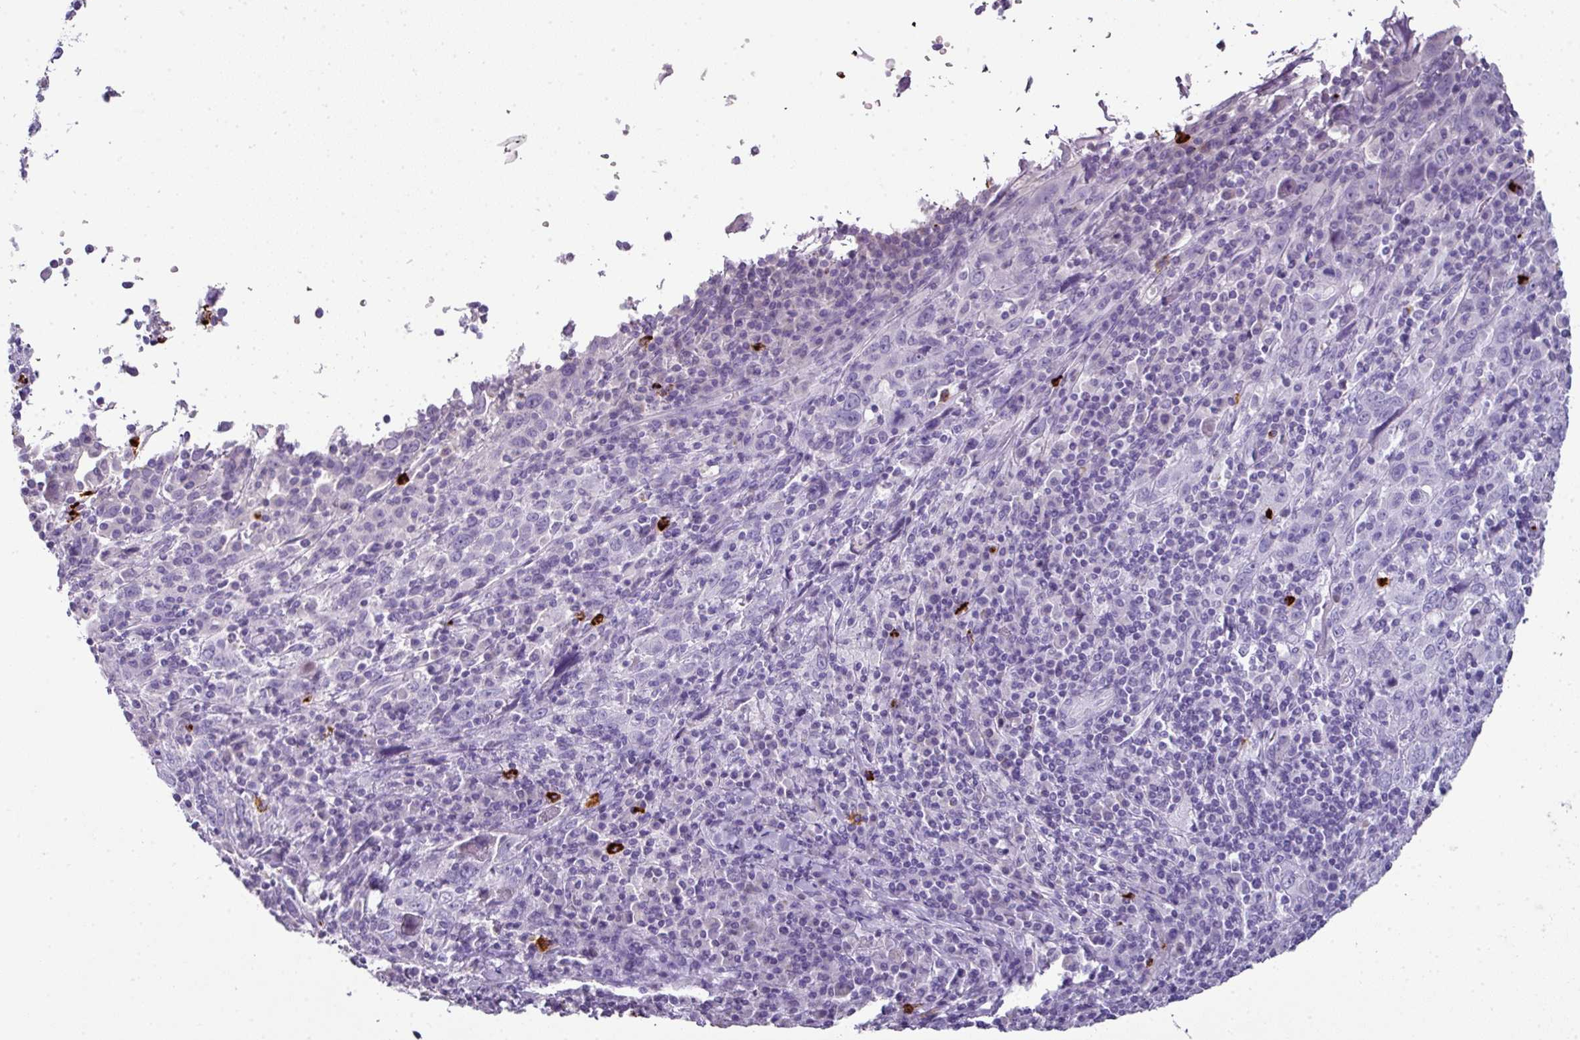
{"staining": {"intensity": "negative", "quantity": "none", "location": "none"}, "tissue": "cervical cancer", "cell_type": "Tumor cells", "image_type": "cancer", "snomed": [{"axis": "morphology", "description": "Squamous cell carcinoma, NOS"}, {"axis": "topography", "description": "Cervix"}], "caption": "DAB immunohistochemical staining of cervical squamous cell carcinoma demonstrates no significant staining in tumor cells.", "gene": "CTSG", "patient": {"sex": "female", "age": 46}}